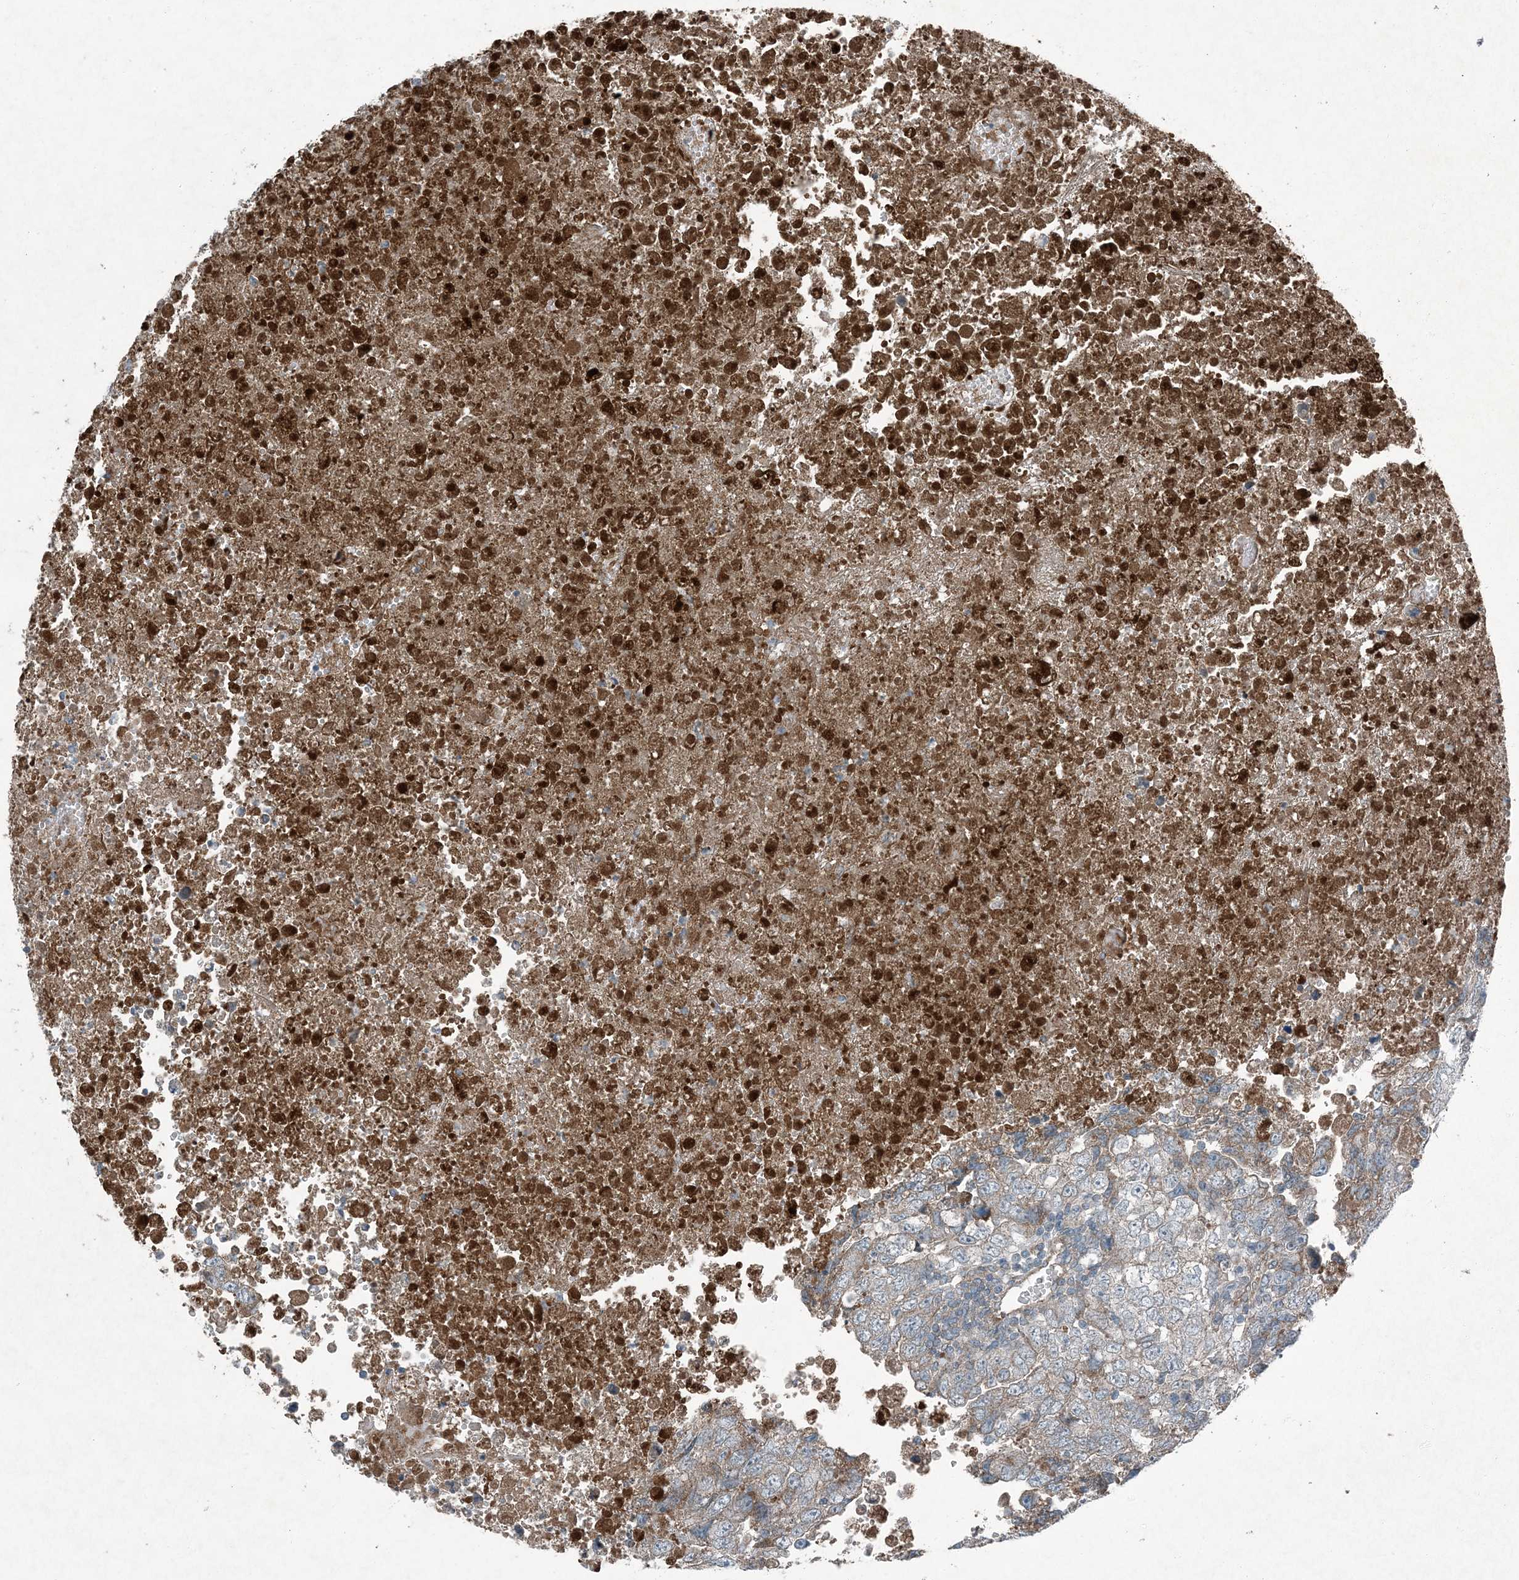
{"staining": {"intensity": "moderate", "quantity": "<25%", "location": "cytoplasmic/membranous"}, "tissue": "testis cancer", "cell_type": "Tumor cells", "image_type": "cancer", "snomed": [{"axis": "morphology", "description": "Carcinoma, Embryonal, NOS"}, {"axis": "topography", "description": "Testis"}], "caption": "This micrograph shows immunohistochemistry staining of testis cancer, with low moderate cytoplasmic/membranous expression in approximately <25% of tumor cells.", "gene": "APOM", "patient": {"sex": "male", "age": 37}}